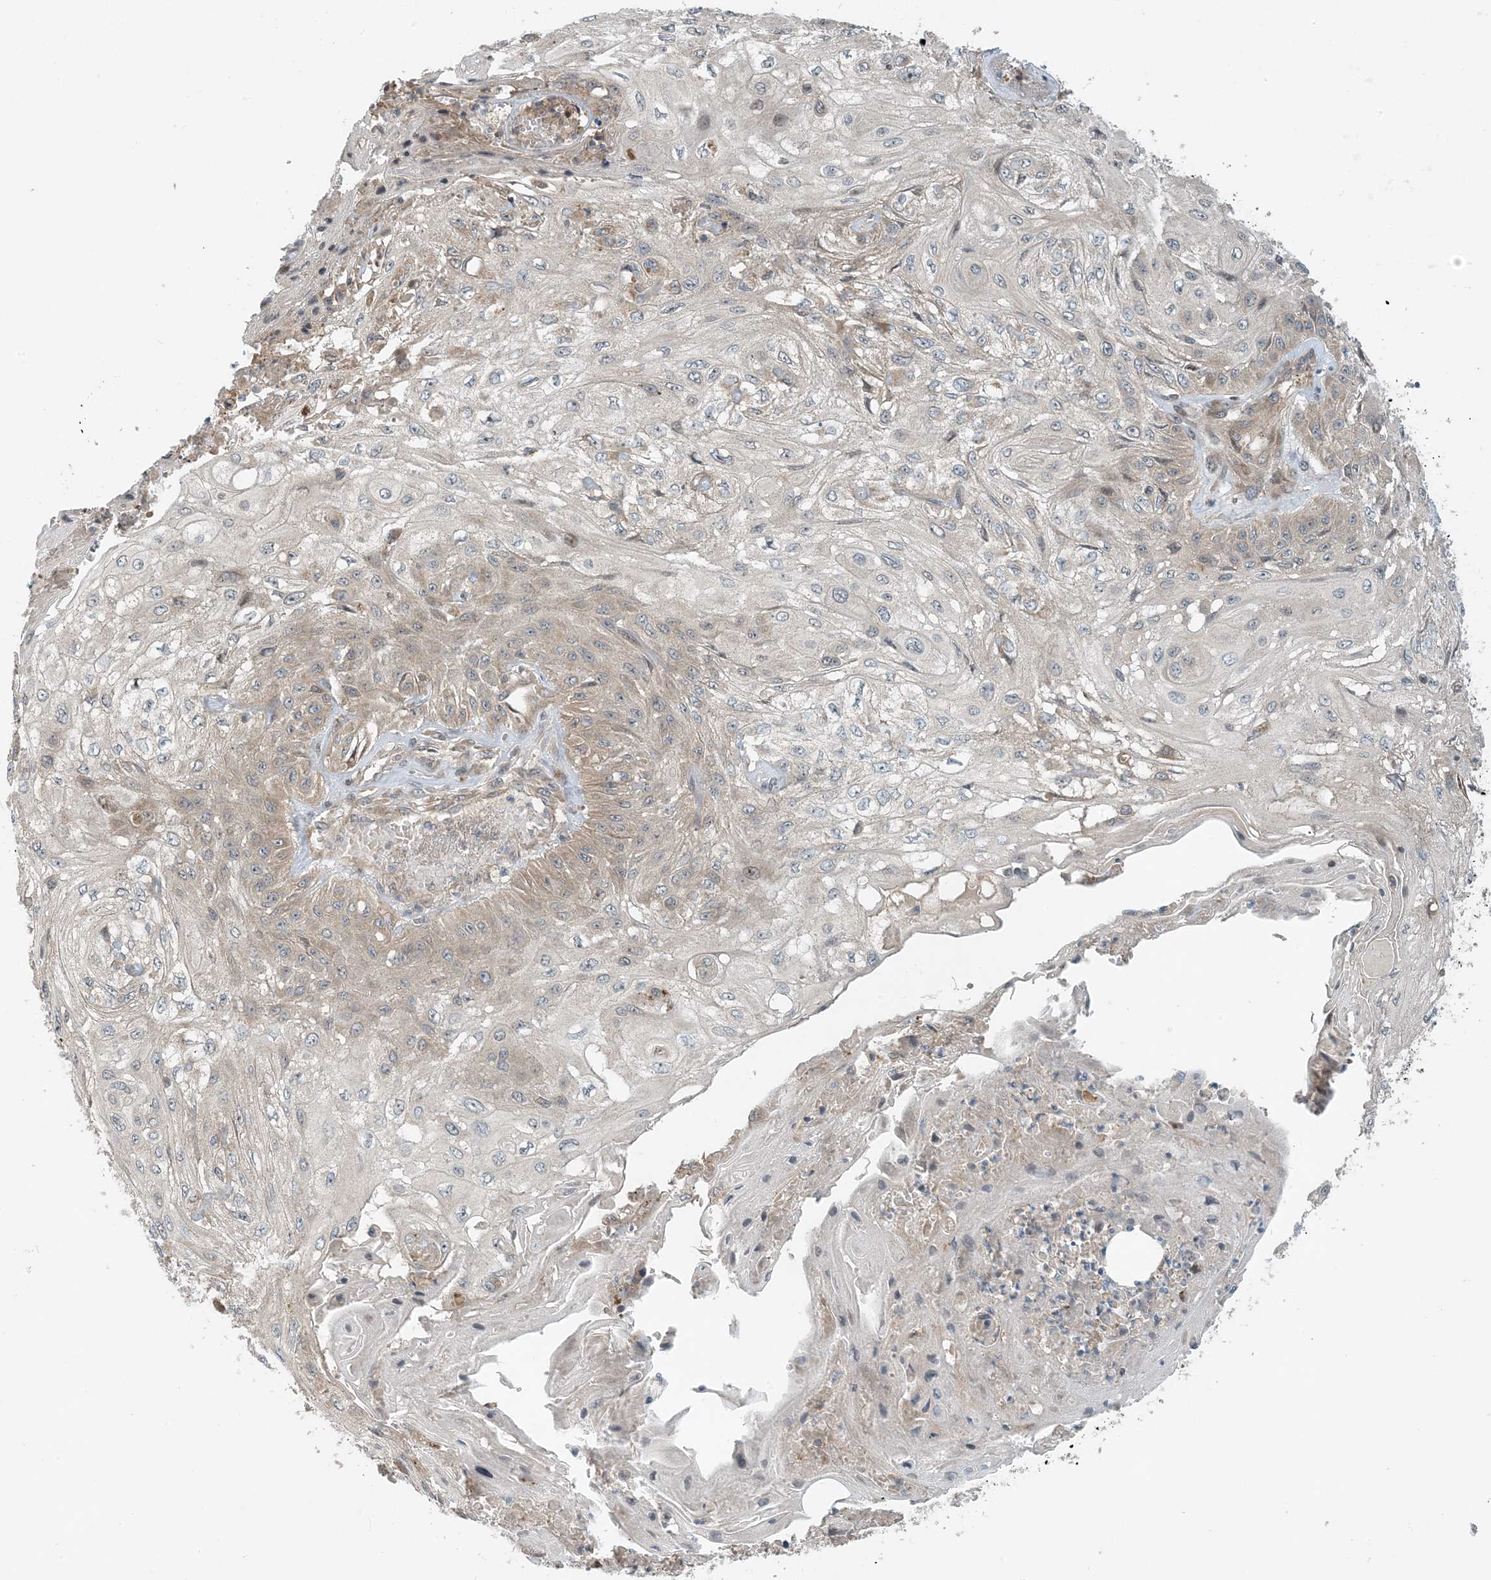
{"staining": {"intensity": "negative", "quantity": "none", "location": "none"}, "tissue": "skin cancer", "cell_type": "Tumor cells", "image_type": "cancer", "snomed": [{"axis": "morphology", "description": "Squamous cell carcinoma, NOS"}, {"axis": "morphology", "description": "Squamous cell carcinoma, metastatic, NOS"}, {"axis": "topography", "description": "Skin"}, {"axis": "topography", "description": "Lymph node"}], "caption": "Tumor cells are negative for protein expression in human skin squamous cell carcinoma.", "gene": "ZBTB3", "patient": {"sex": "male", "age": 75}}